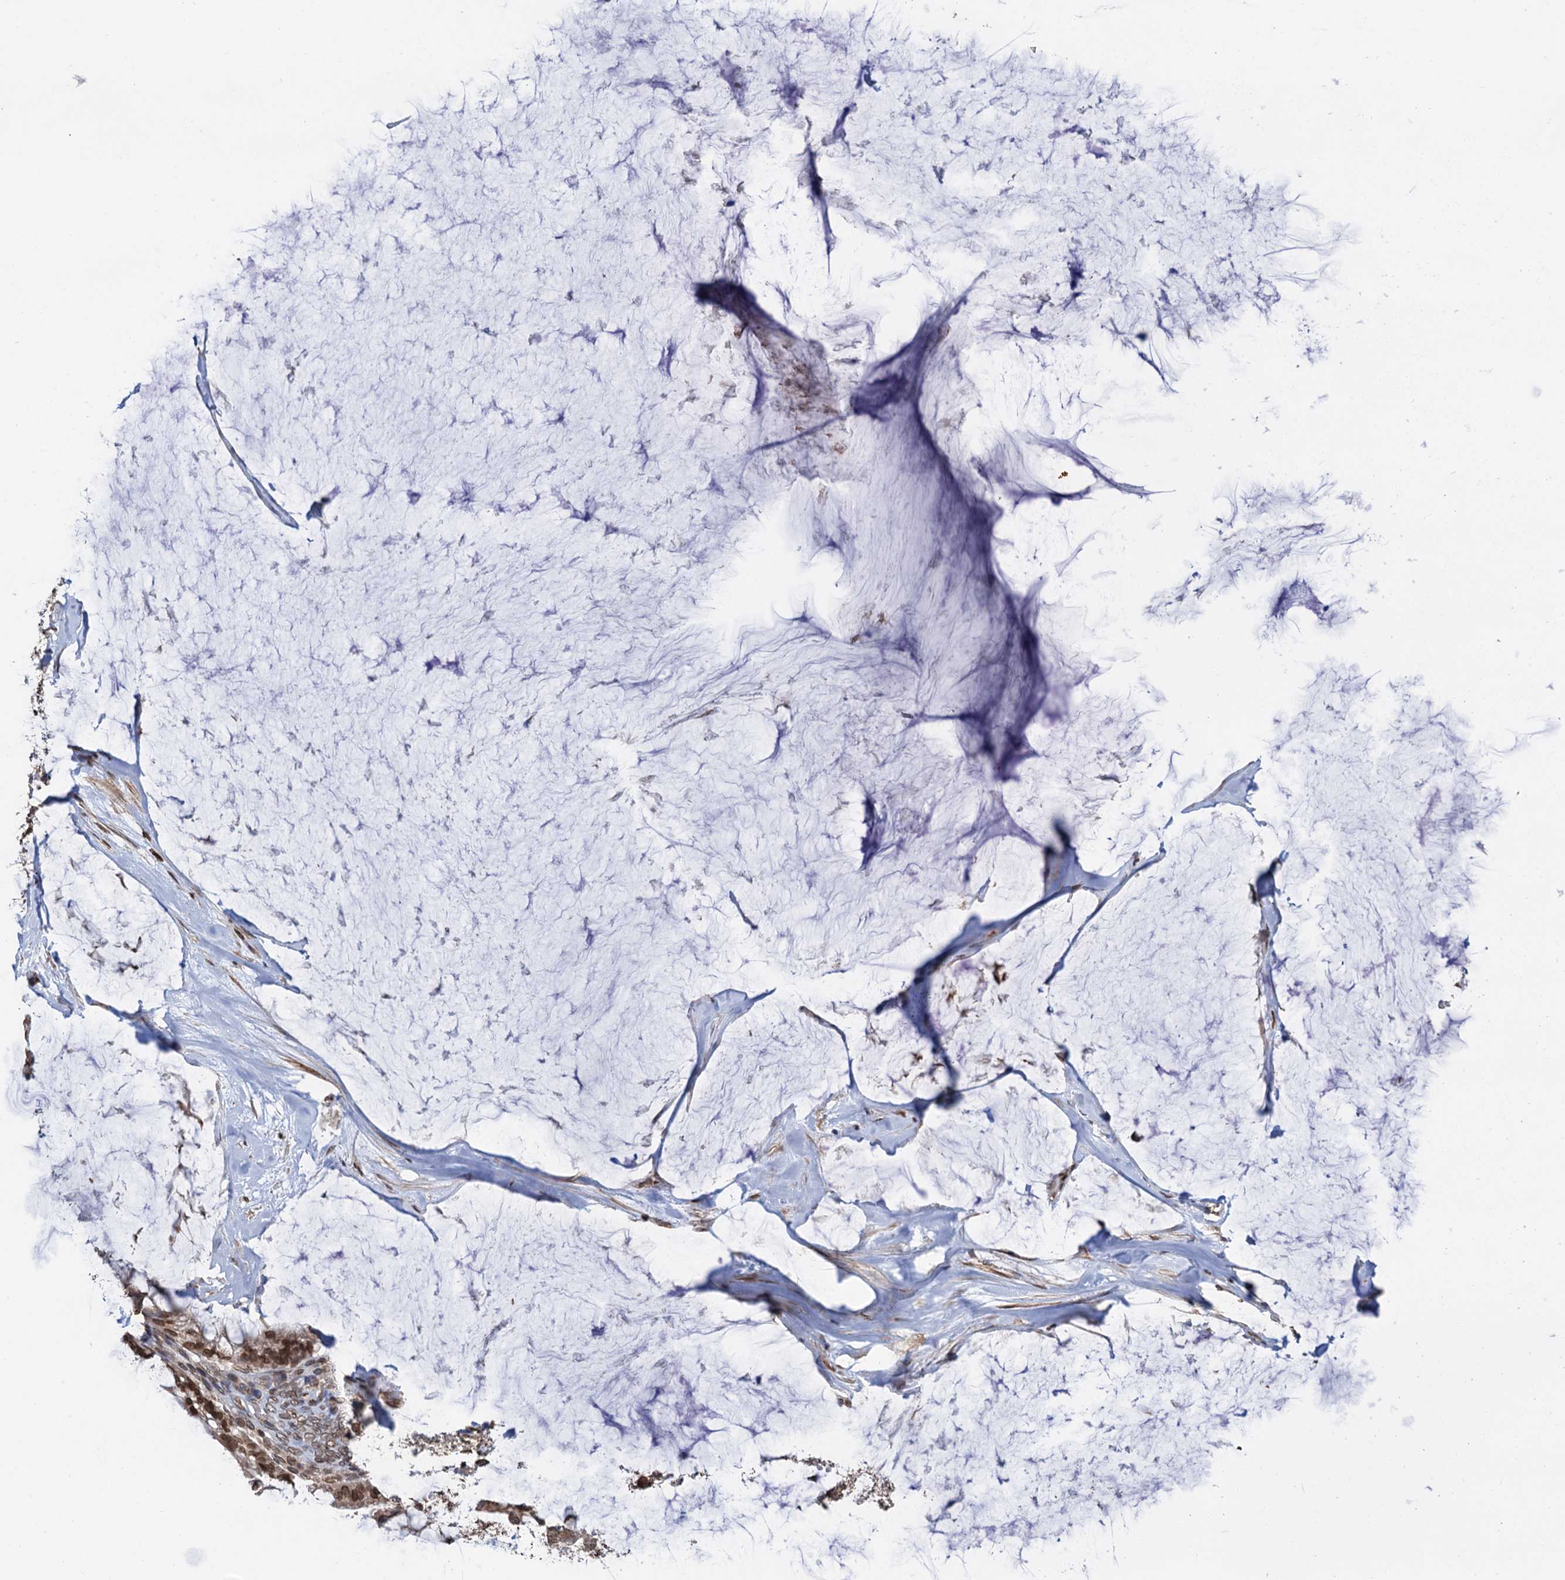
{"staining": {"intensity": "moderate", "quantity": ">75%", "location": "nuclear"}, "tissue": "ovarian cancer", "cell_type": "Tumor cells", "image_type": "cancer", "snomed": [{"axis": "morphology", "description": "Cystadenocarcinoma, mucinous, NOS"}, {"axis": "topography", "description": "Ovary"}], "caption": "A photomicrograph showing moderate nuclear expression in about >75% of tumor cells in ovarian cancer (mucinous cystadenocarcinoma), as visualized by brown immunohistochemical staining.", "gene": "ZC3H13", "patient": {"sex": "female", "age": 39}}